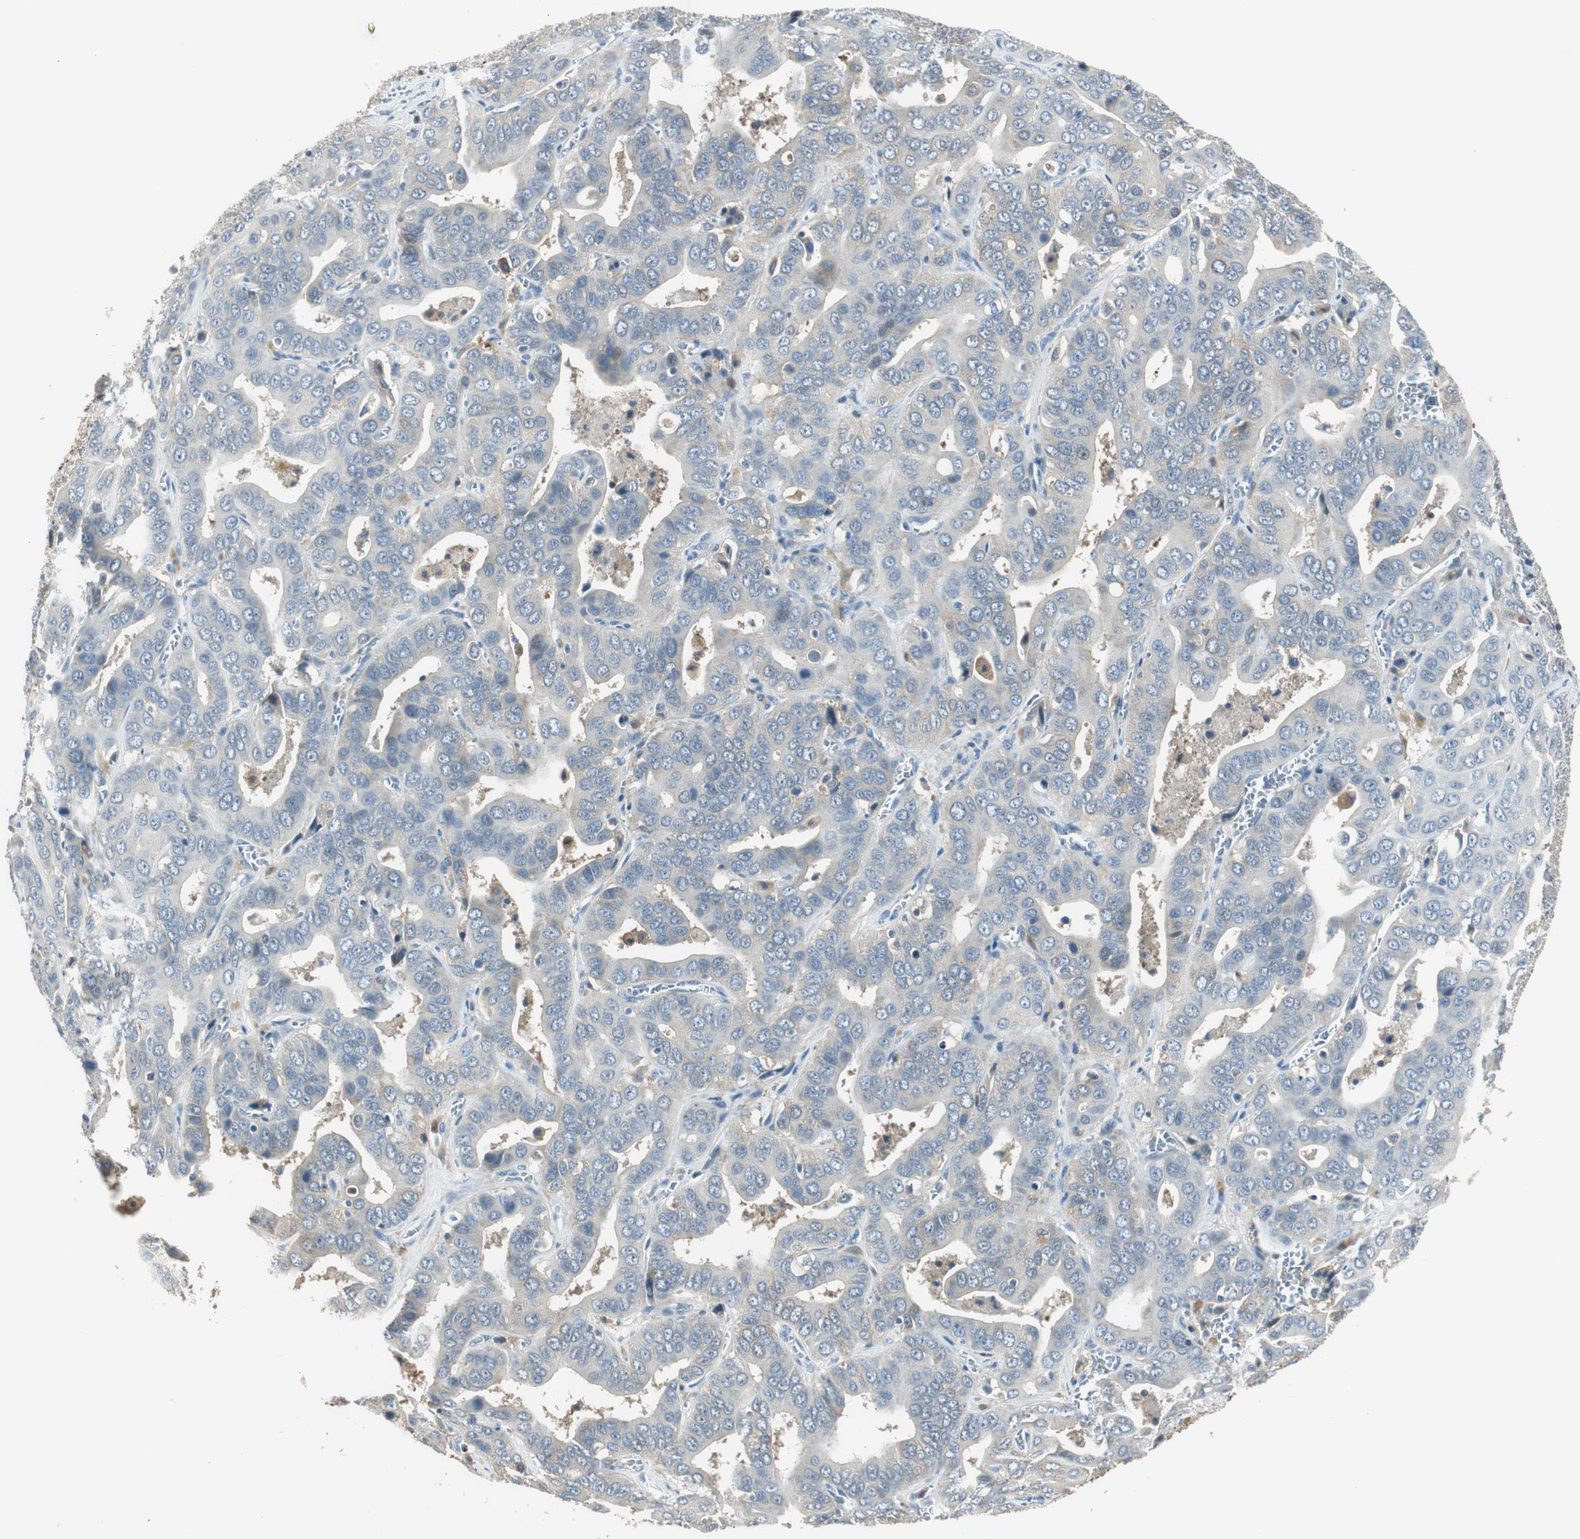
{"staining": {"intensity": "weak", "quantity": "<25%", "location": "cytoplasmic/membranous"}, "tissue": "liver cancer", "cell_type": "Tumor cells", "image_type": "cancer", "snomed": [{"axis": "morphology", "description": "Cholangiocarcinoma"}, {"axis": "topography", "description": "Liver"}], "caption": "This is a photomicrograph of immunohistochemistry staining of liver cancer (cholangiocarcinoma), which shows no staining in tumor cells.", "gene": "MSTO1", "patient": {"sex": "female", "age": 52}}